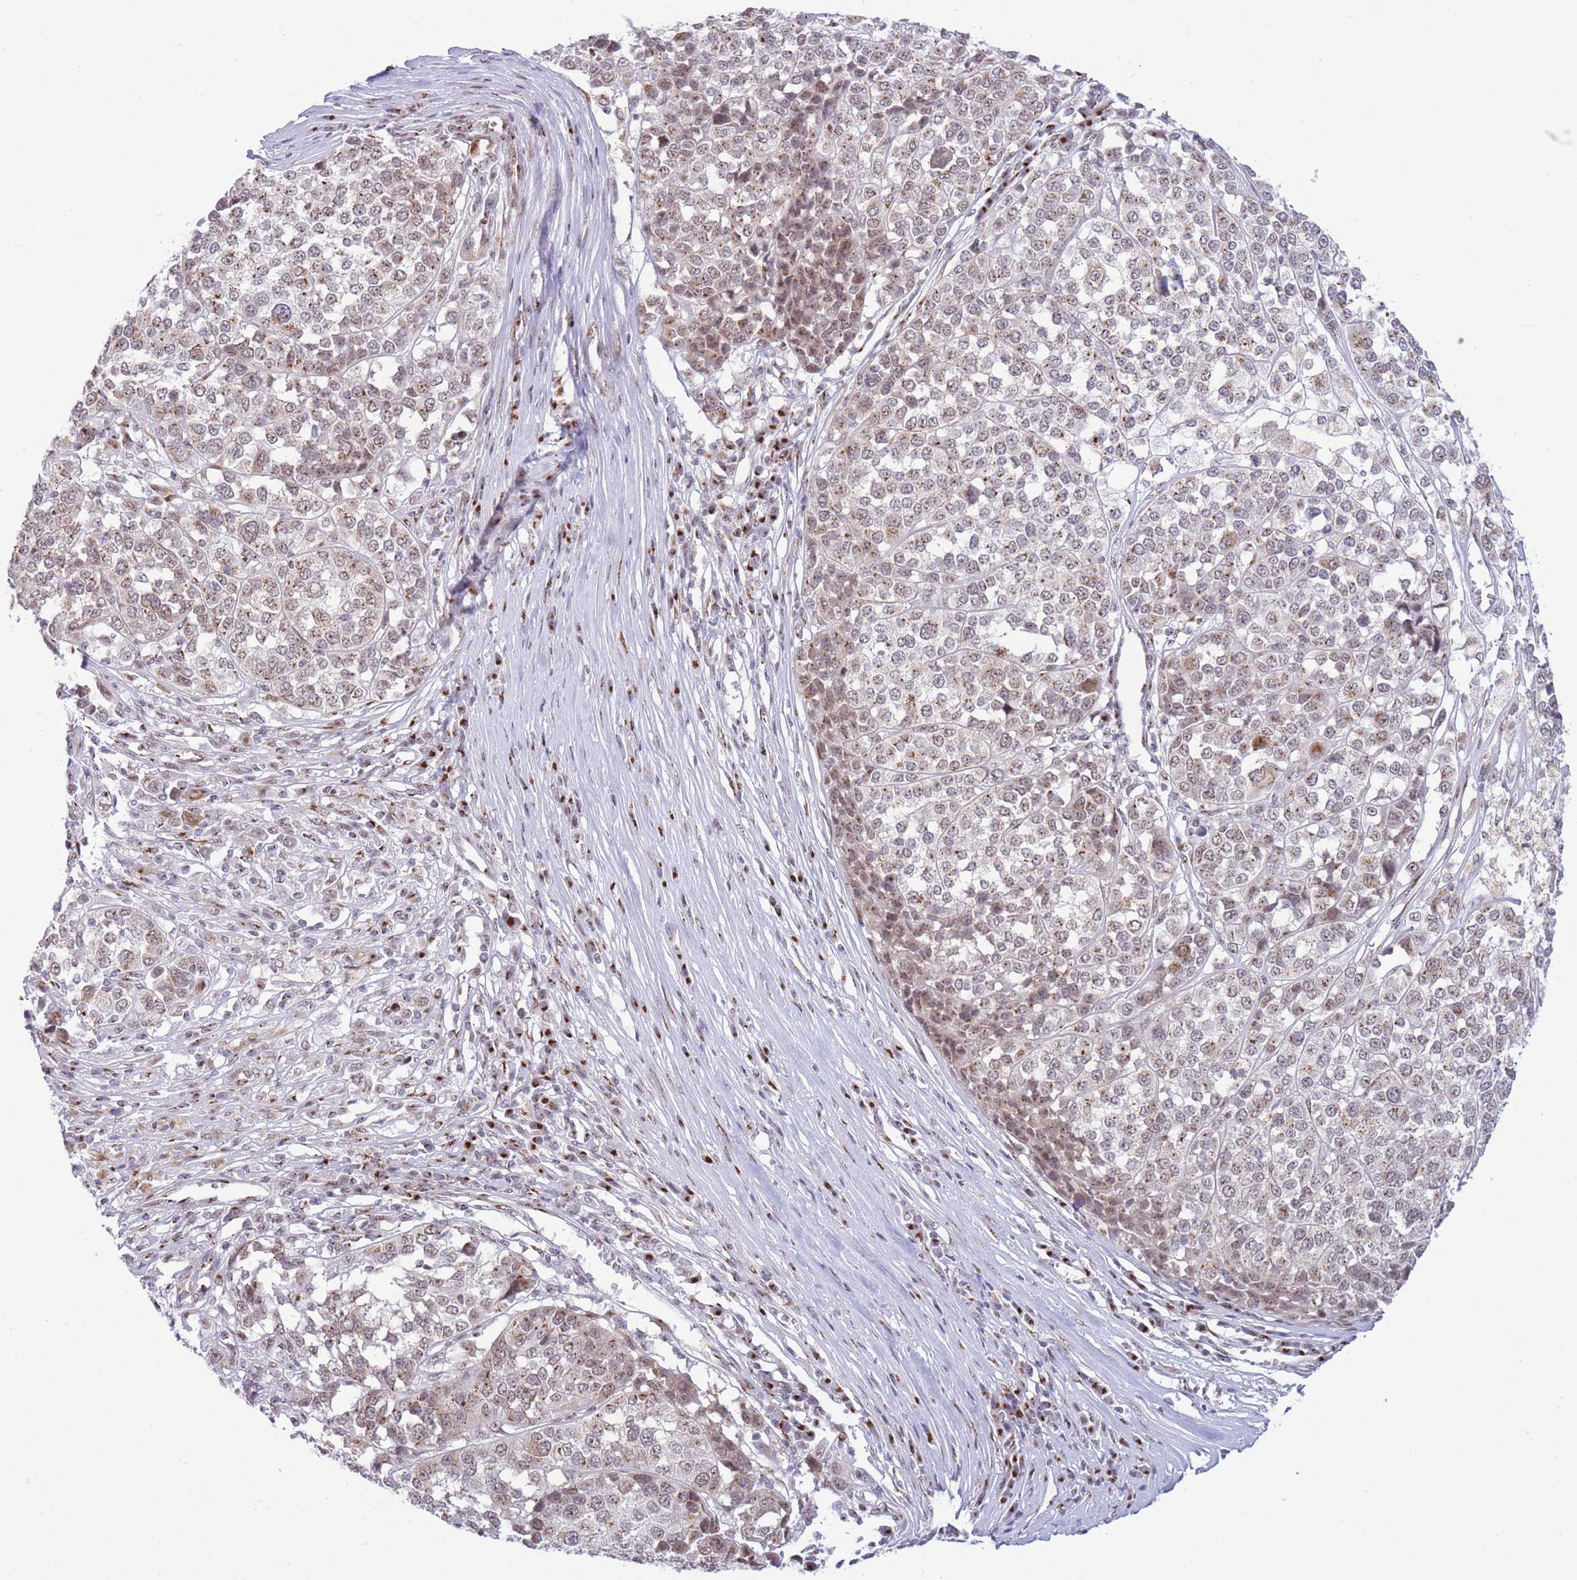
{"staining": {"intensity": "moderate", "quantity": ">75%", "location": "cytoplasmic/membranous,nuclear"}, "tissue": "melanoma", "cell_type": "Tumor cells", "image_type": "cancer", "snomed": [{"axis": "morphology", "description": "Malignant melanoma, Metastatic site"}, {"axis": "topography", "description": "Lymph node"}], "caption": "The photomicrograph exhibits immunohistochemical staining of melanoma. There is moderate cytoplasmic/membranous and nuclear positivity is seen in about >75% of tumor cells.", "gene": "INO80C", "patient": {"sex": "male", "age": 44}}